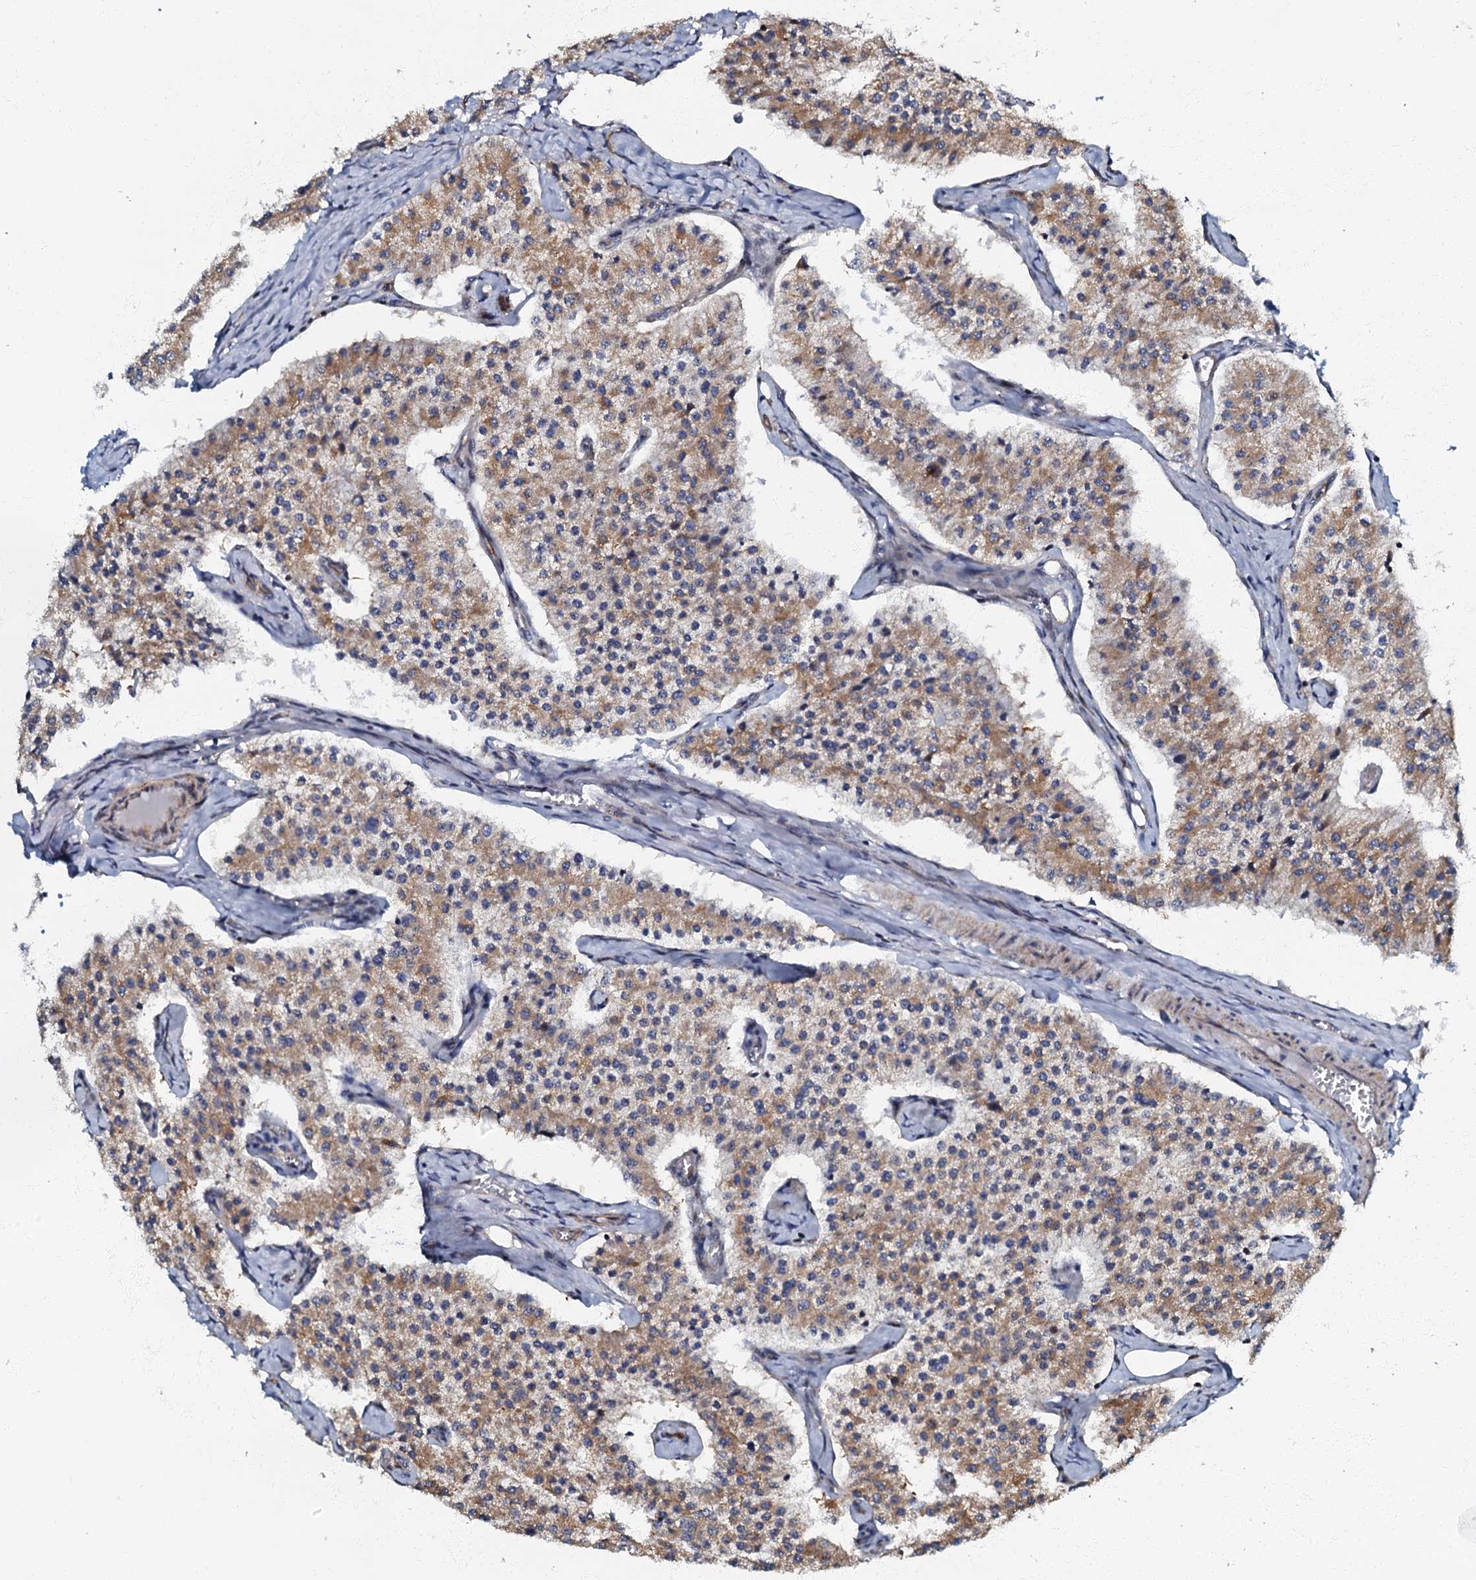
{"staining": {"intensity": "moderate", "quantity": "25%-75%", "location": "cytoplasmic/membranous"}, "tissue": "carcinoid", "cell_type": "Tumor cells", "image_type": "cancer", "snomed": [{"axis": "morphology", "description": "Carcinoid, malignant, NOS"}, {"axis": "topography", "description": "Colon"}], "caption": "Immunohistochemical staining of carcinoid shows medium levels of moderate cytoplasmic/membranous protein expression in approximately 25%-75% of tumor cells. (Stains: DAB in brown, nuclei in blue, Microscopy: brightfield microscopy at high magnification).", "gene": "OLAH", "patient": {"sex": "female", "age": 52}}